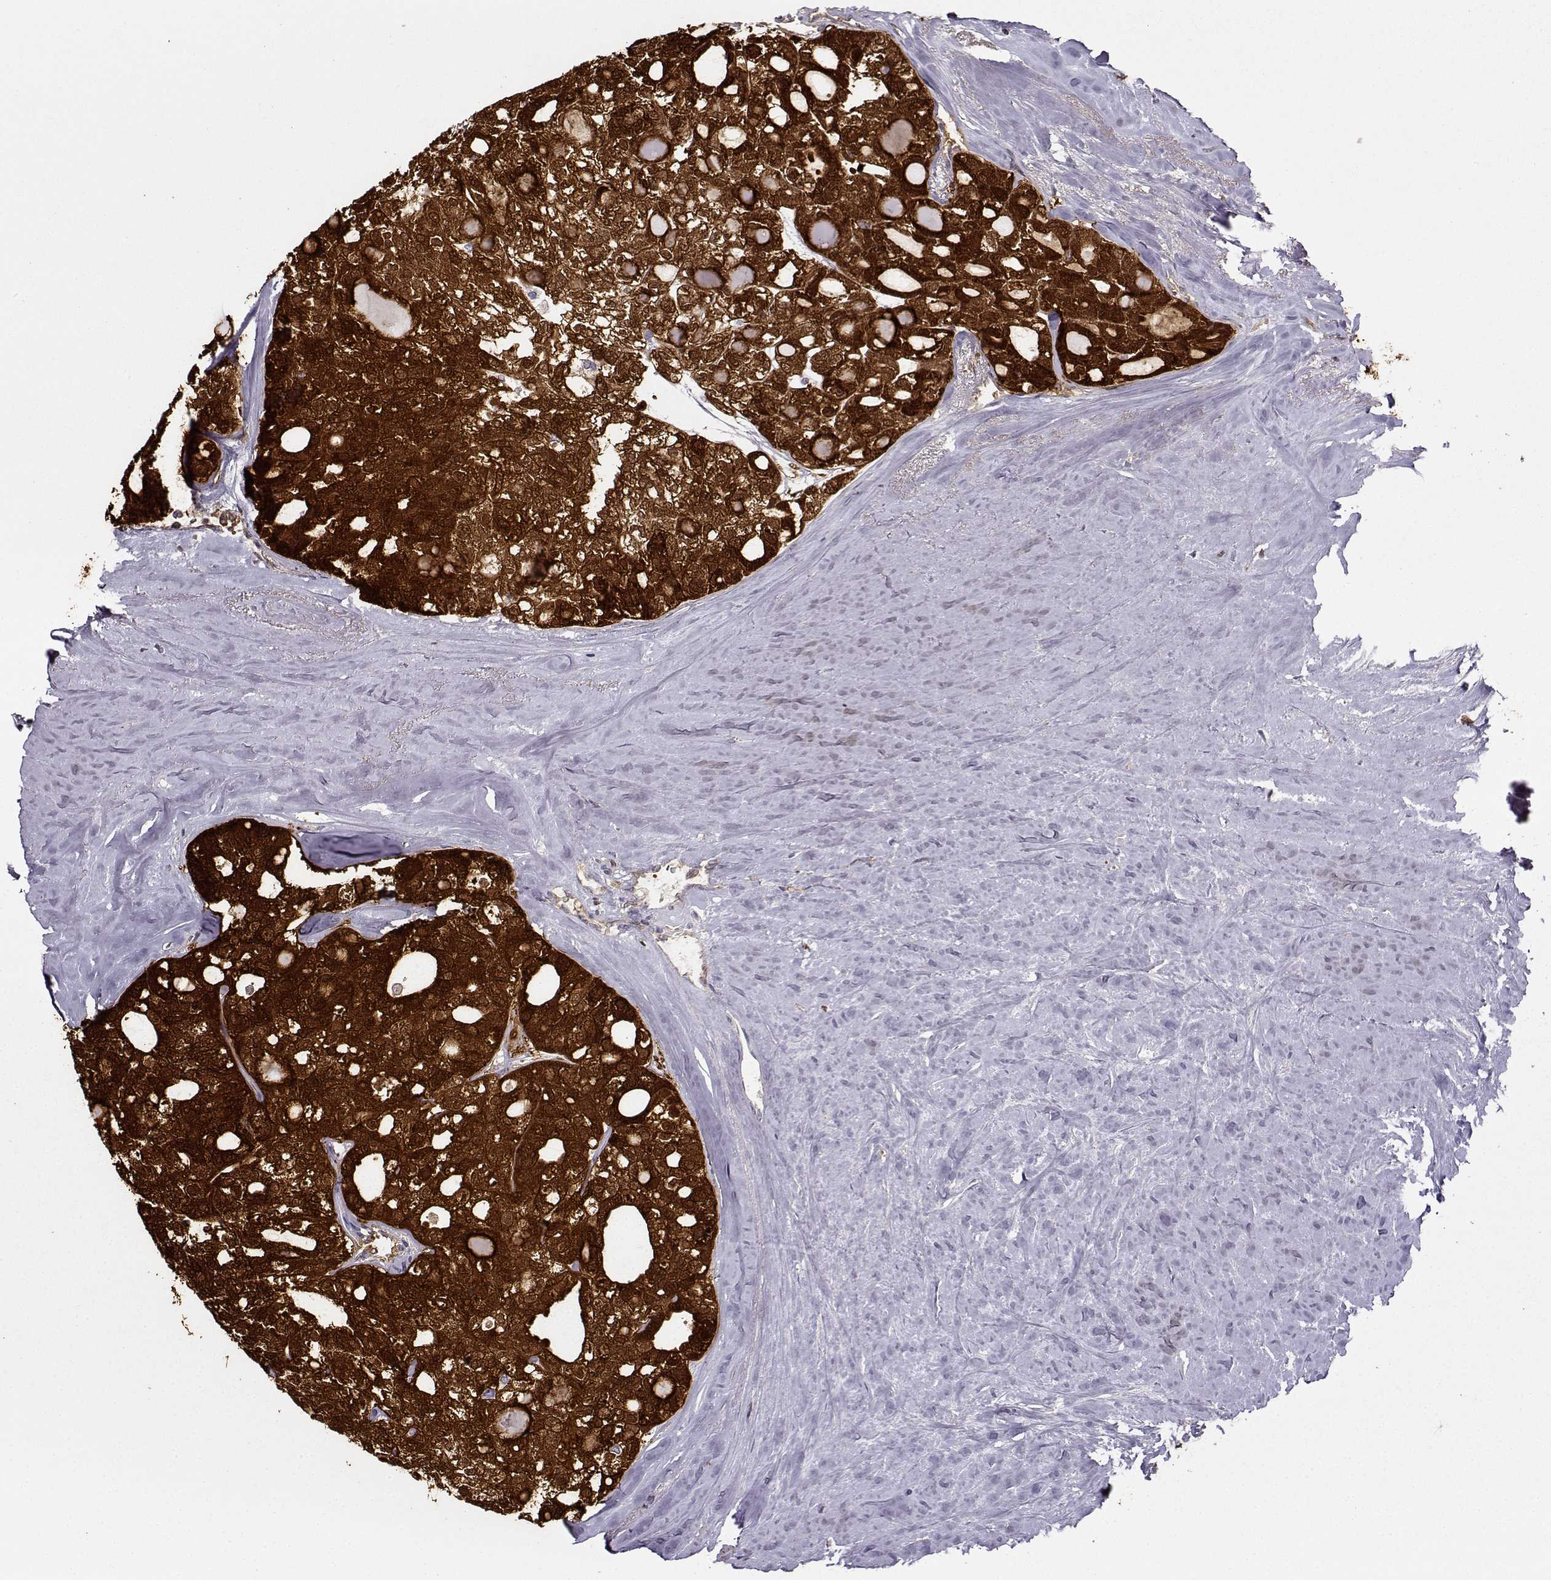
{"staining": {"intensity": "strong", "quantity": ">75%", "location": "cytoplasmic/membranous"}, "tissue": "thyroid cancer", "cell_type": "Tumor cells", "image_type": "cancer", "snomed": [{"axis": "morphology", "description": "Follicular adenoma carcinoma, NOS"}, {"axis": "topography", "description": "Thyroid gland"}], "caption": "Thyroid cancer was stained to show a protein in brown. There is high levels of strong cytoplasmic/membranous staining in about >75% of tumor cells.", "gene": "NQO1", "patient": {"sex": "male", "age": 75}}